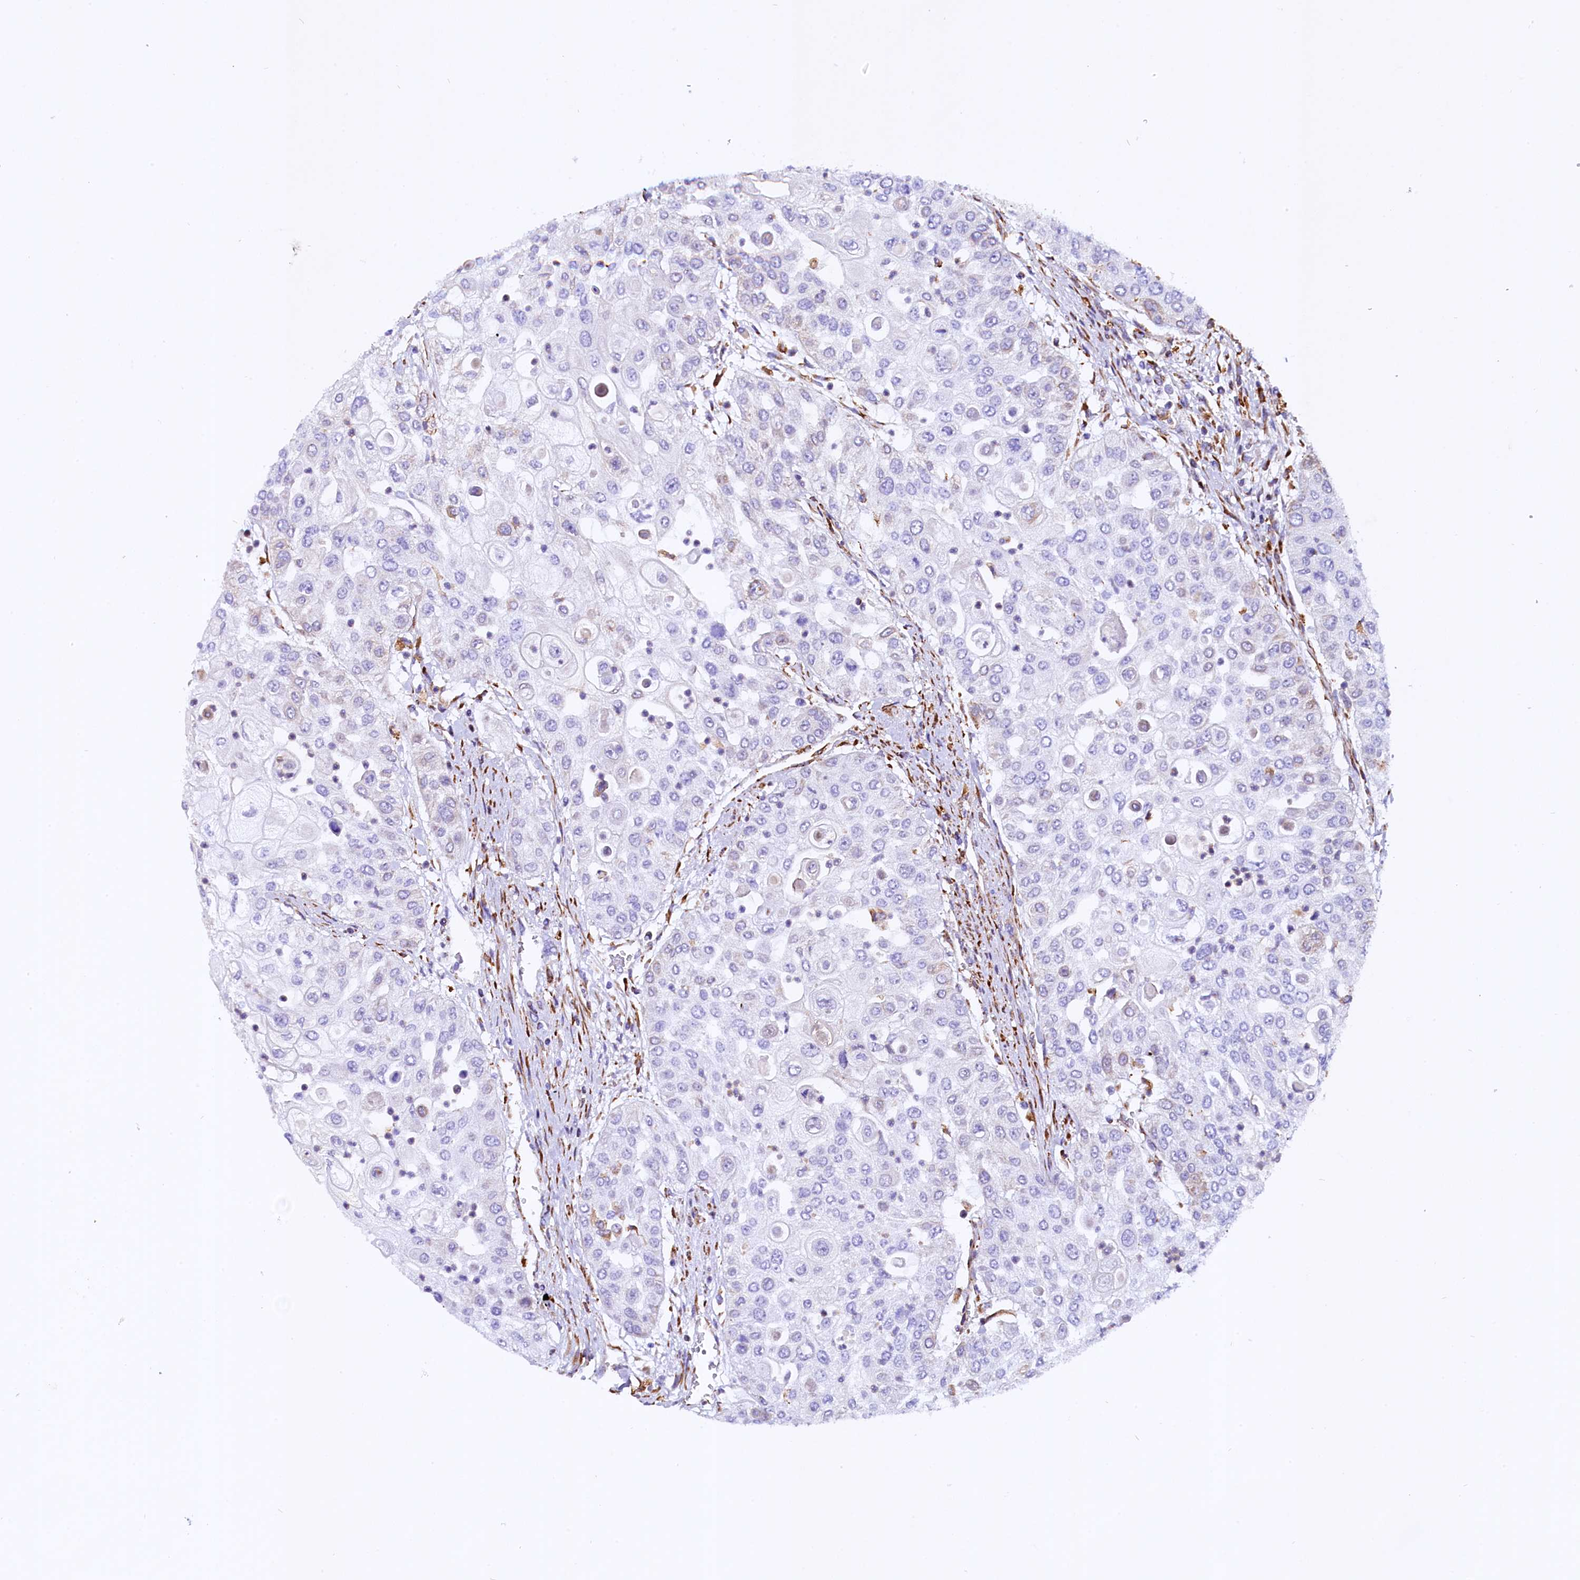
{"staining": {"intensity": "negative", "quantity": "none", "location": "none"}, "tissue": "urothelial cancer", "cell_type": "Tumor cells", "image_type": "cancer", "snomed": [{"axis": "morphology", "description": "Urothelial carcinoma, High grade"}, {"axis": "topography", "description": "Urinary bladder"}], "caption": "An immunohistochemistry micrograph of high-grade urothelial carcinoma is shown. There is no staining in tumor cells of high-grade urothelial carcinoma.", "gene": "CMTR2", "patient": {"sex": "female", "age": 79}}